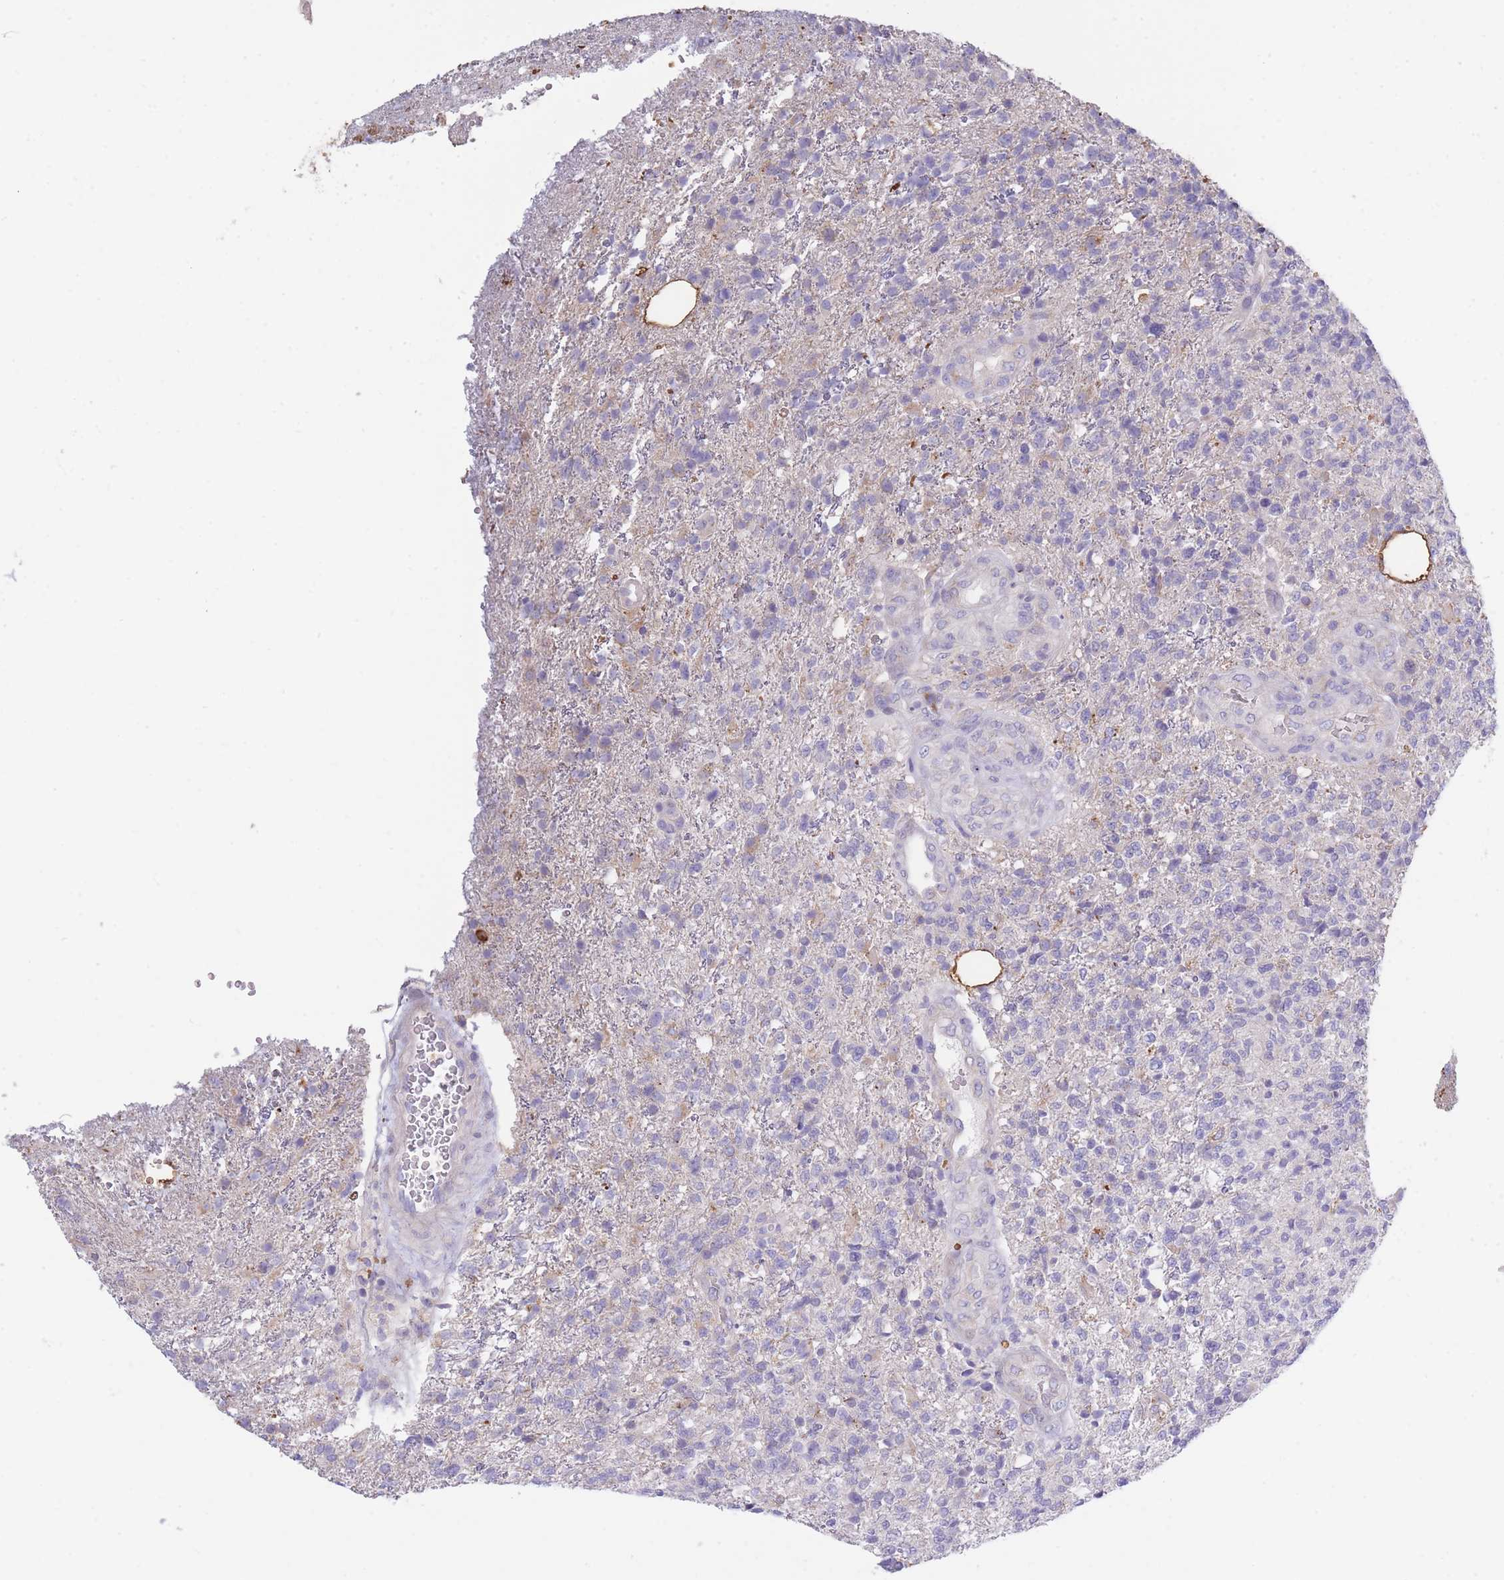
{"staining": {"intensity": "negative", "quantity": "none", "location": "none"}, "tissue": "glioma", "cell_type": "Tumor cells", "image_type": "cancer", "snomed": [{"axis": "morphology", "description": "Glioma, malignant, High grade"}, {"axis": "topography", "description": "Brain"}], "caption": "Immunohistochemical staining of malignant high-grade glioma exhibits no significant staining in tumor cells. (Stains: DAB immunohistochemistry with hematoxylin counter stain, Microscopy: brightfield microscopy at high magnification).", "gene": "CENPM", "patient": {"sex": "male", "age": 56}}